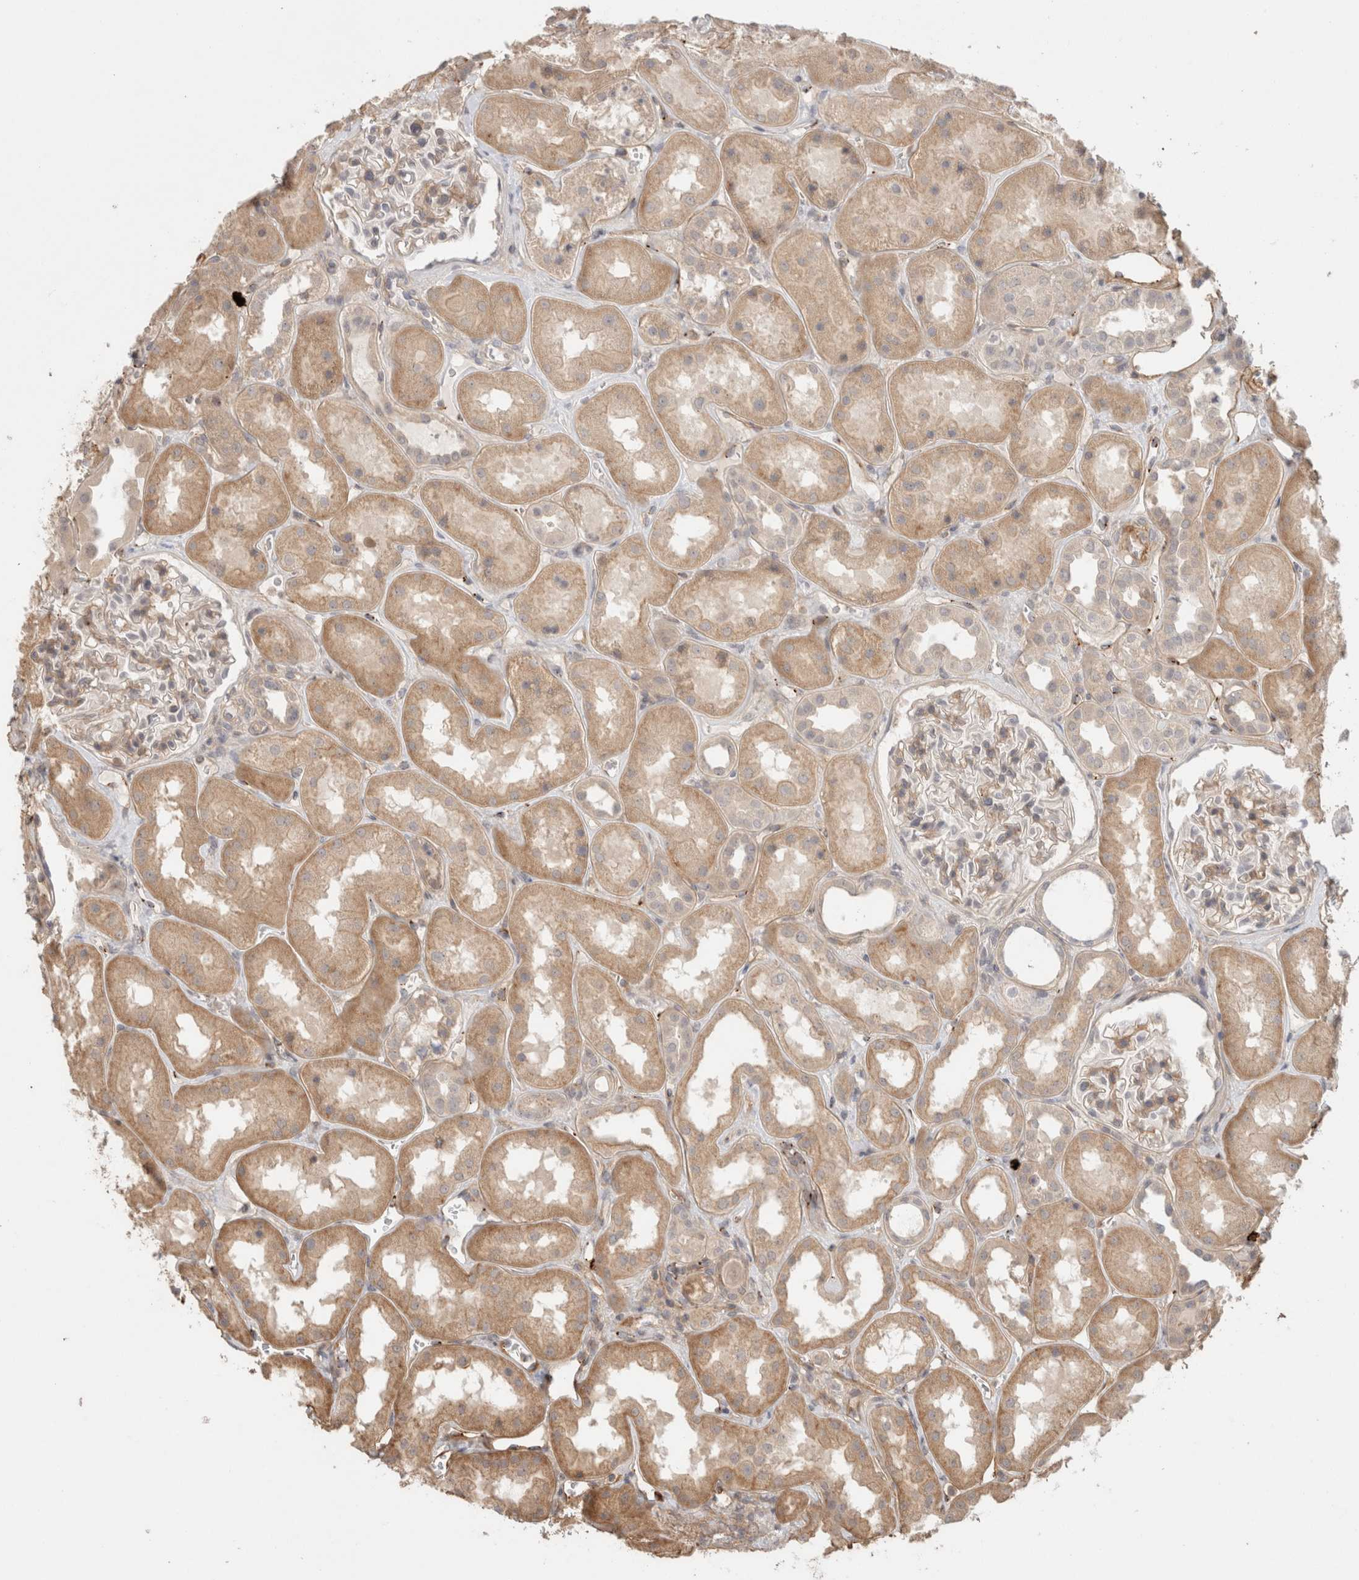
{"staining": {"intensity": "weak", "quantity": ">75%", "location": "cytoplasmic/membranous"}, "tissue": "kidney", "cell_type": "Cells in glomeruli", "image_type": "normal", "snomed": [{"axis": "morphology", "description": "Normal tissue, NOS"}, {"axis": "topography", "description": "Kidney"}], "caption": "Protein staining by IHC exhibits weak cytoplasmic/membranous positivity in about >75% of cells in glomeruli in unremarkable kidney. Nuclei are stained in blue.", "gene": "HSPG2", "patient": {"sex": "male", "age": 70}}